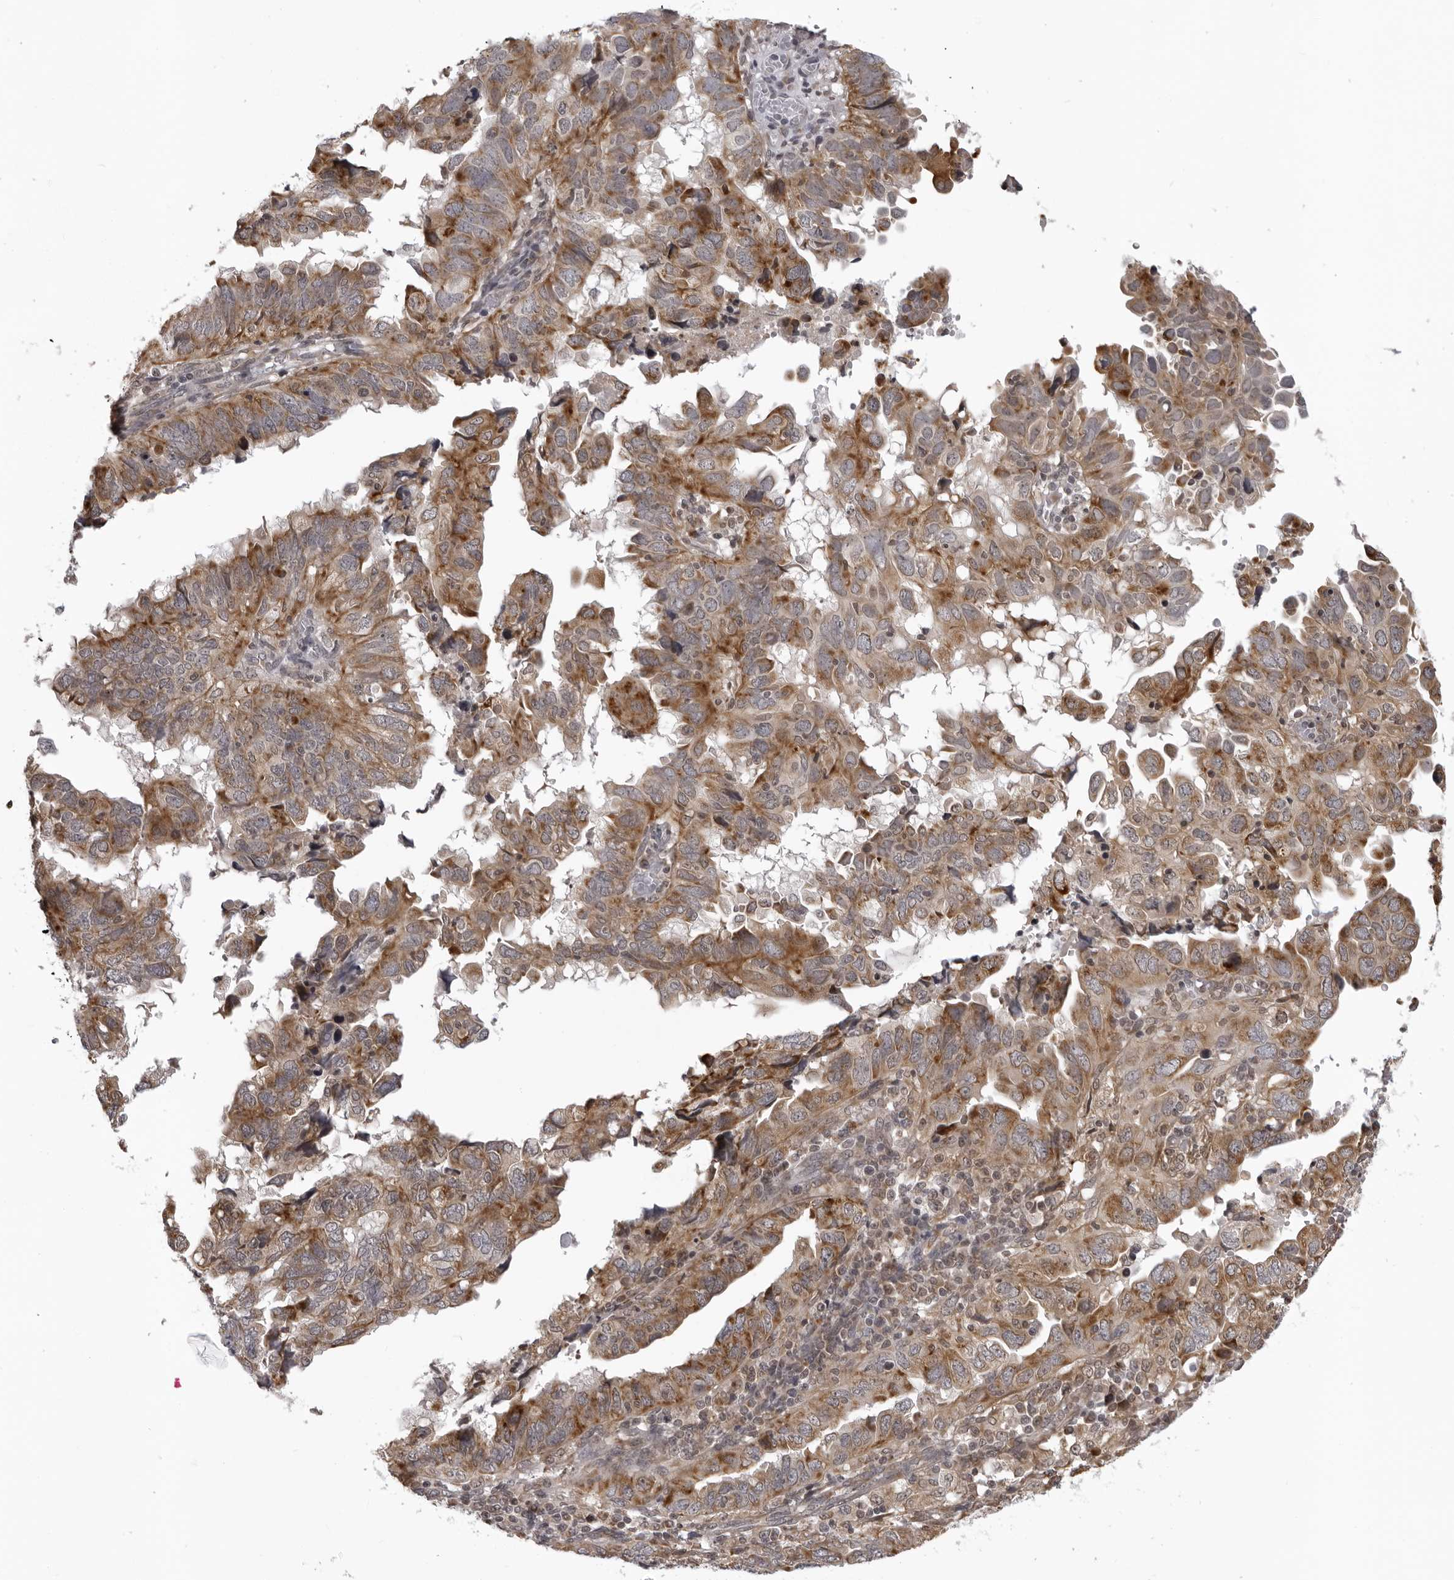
{"staining": {"intensity": "moderate", "quantity": "25%-75%", "location": "cytoplasmic/membranous"}, "tissue": "endometrial cancer", "cell_type": "Tumor cells", "image_type": "cancer", "snomed": [{"axis": "morphology", "description": "Adenocarcinoma, NOS"}, {"axis": "topography", "description": "Uterus"}], "caption": "IHC photomicrograph of endometrial cancer (adenocarcinoma) stained for a protein (brown), which displays medium levels of moderate cytoplasmic/membranous expression in about 25%-75% of tumor cells.", "gene": "MRPS15", "patient": {"sex": "female", "age": 77}}